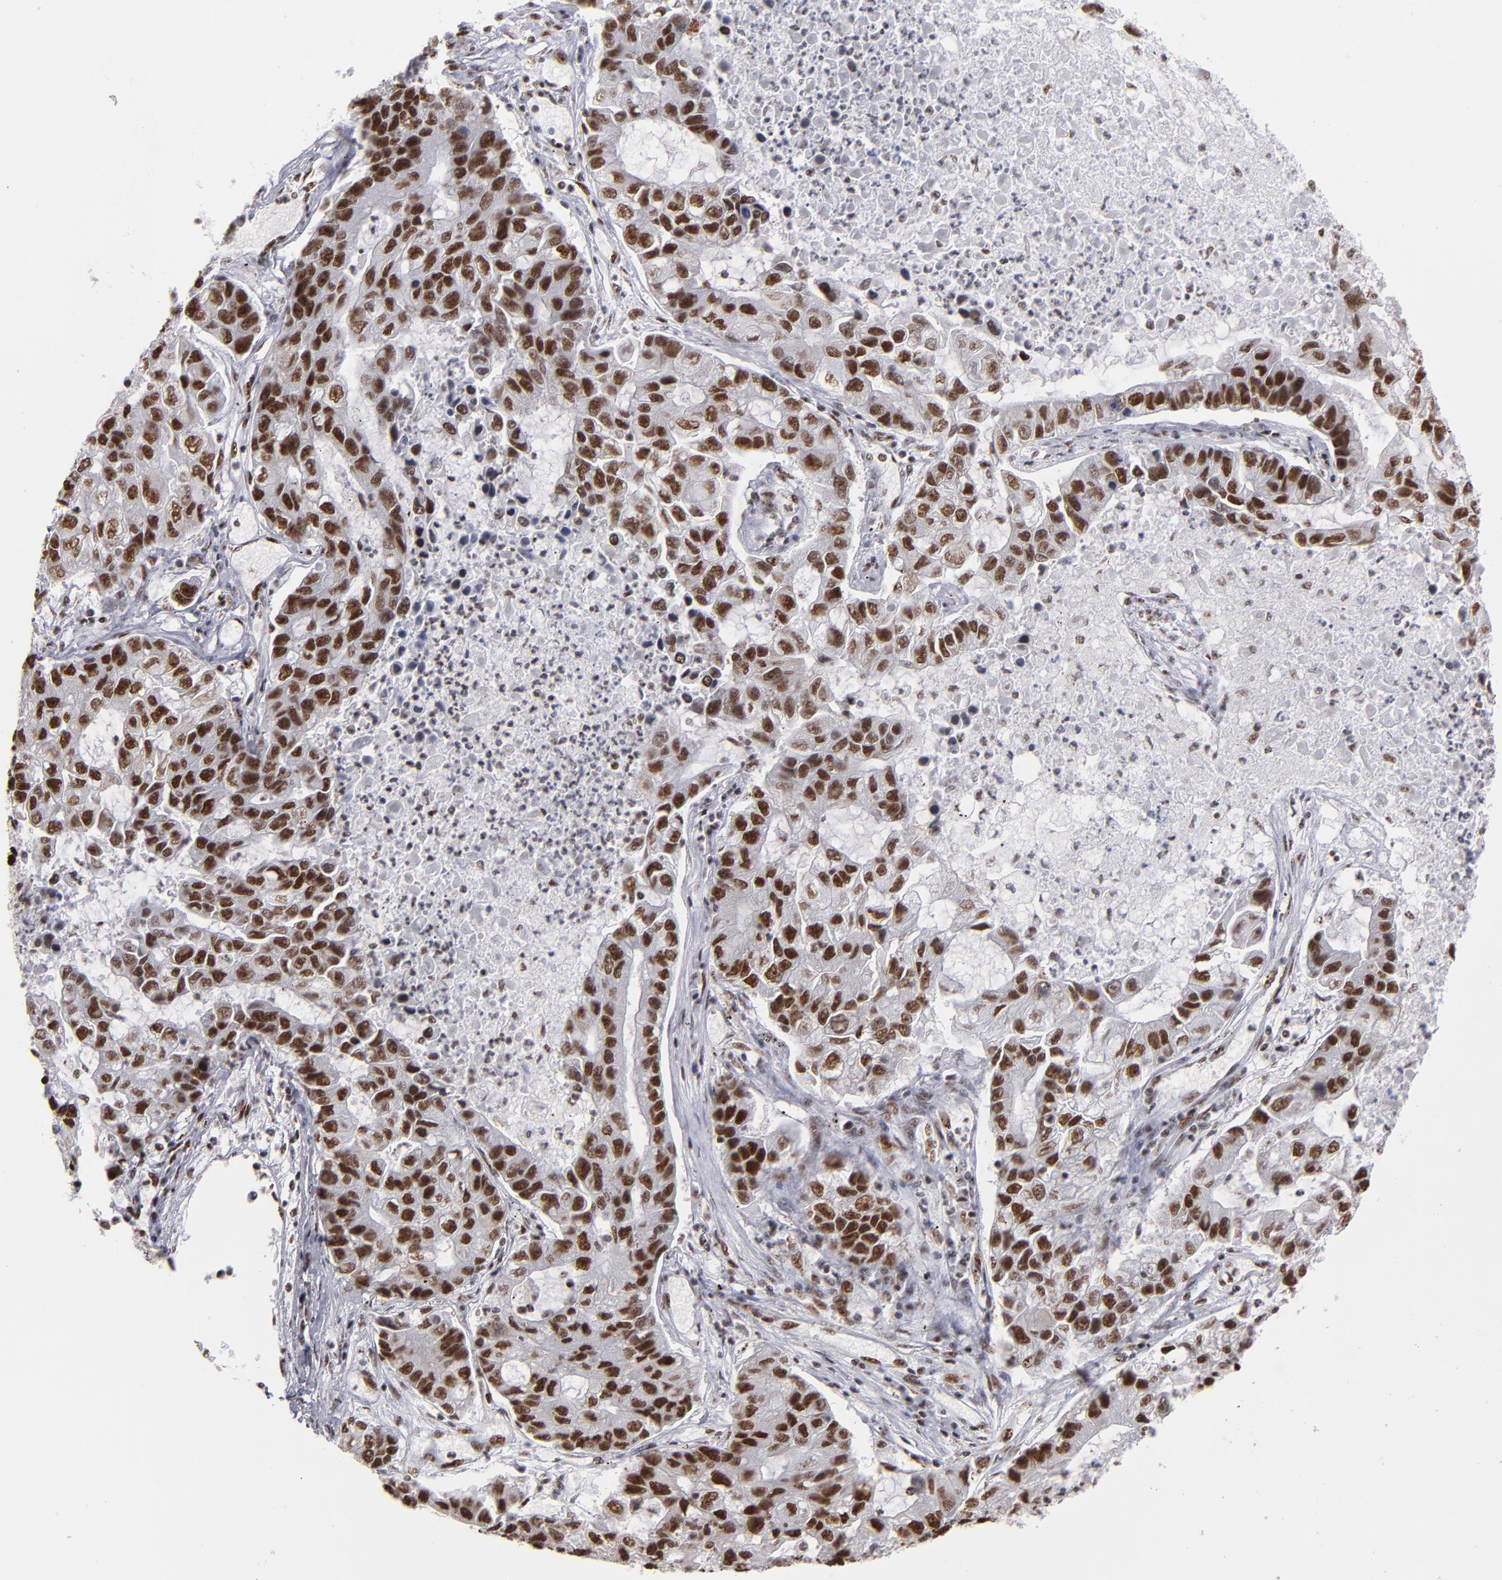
{"staining": {"intensity": "strong", "quantity": ">75%", "location": "nuclear"}, "tissue": "lung cancer", "cell_type": "Tumor cells", "image_type": "cancer", "snomed": [{"axis": "morphology", "description": "Adenocarcinoma, NOS"}, {"axis": "topography", "description": "Lung"}], "caption": "Lung adenocarcinoma stained with a protein marker demonstrates strong staining in tumor cells.", "gene": "MRE11", "patient": {"sex": "female", "age": 51}}